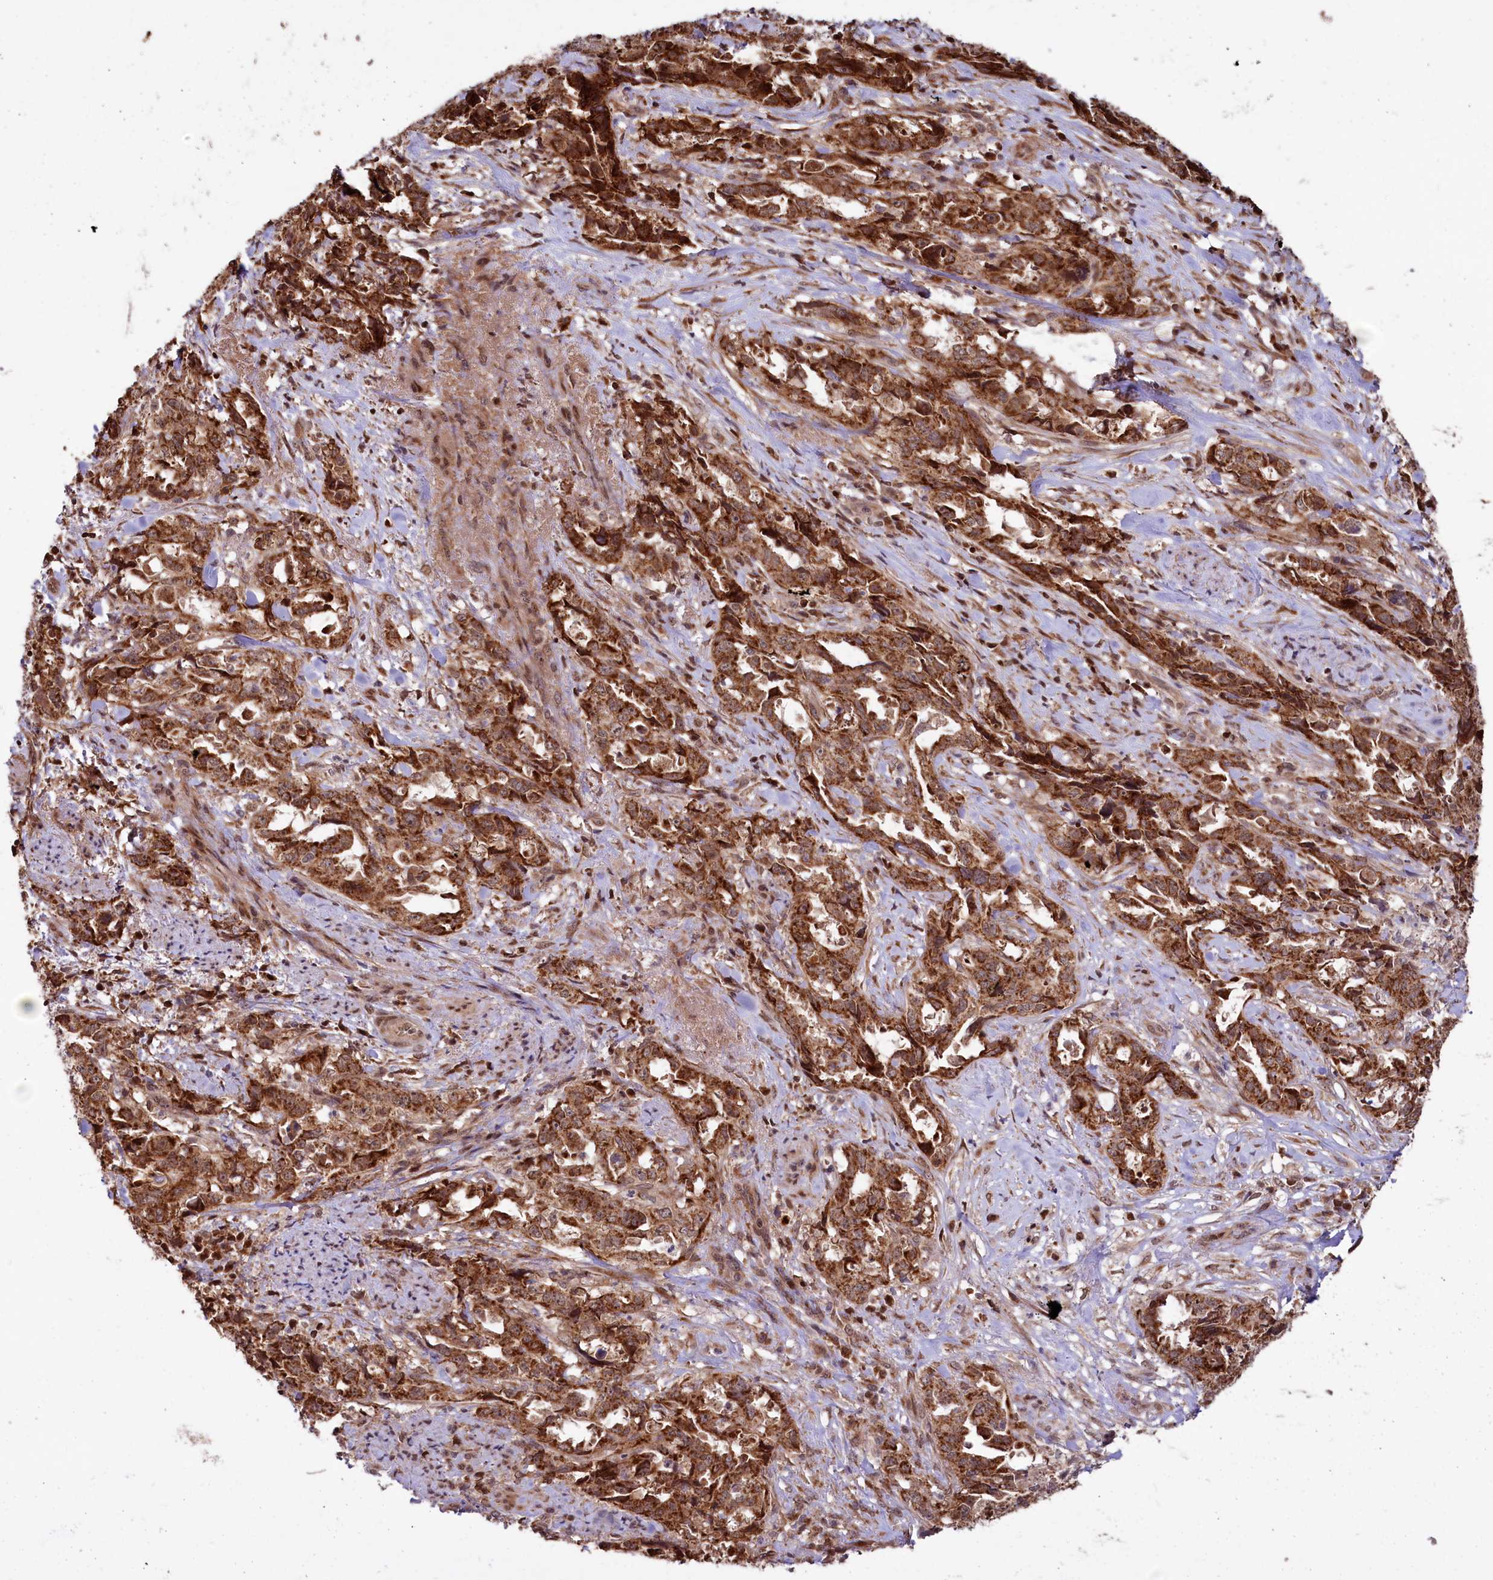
{"staining": {"intensity": "strong", "quantity": ">75%", "location": "cytoplasmic/membranous"}, "tissue": "endometrial cancer", "cell_type": "Tumor cells", "image_type": "cancer", "snomed": [{"axis": "morphology", "description": "Adenocarcinoma, NOS"}, {"axis": "topography", "description": "Endometrium"}], "caption": "Immunohistochemical staining of endometrial adenocarcinoma exhibits strong cytoplasmic/membranous protein positivity in about >75% of tumor cells.", "gene": "PHC3", "patient": {"sex": "female", "age": 65}}